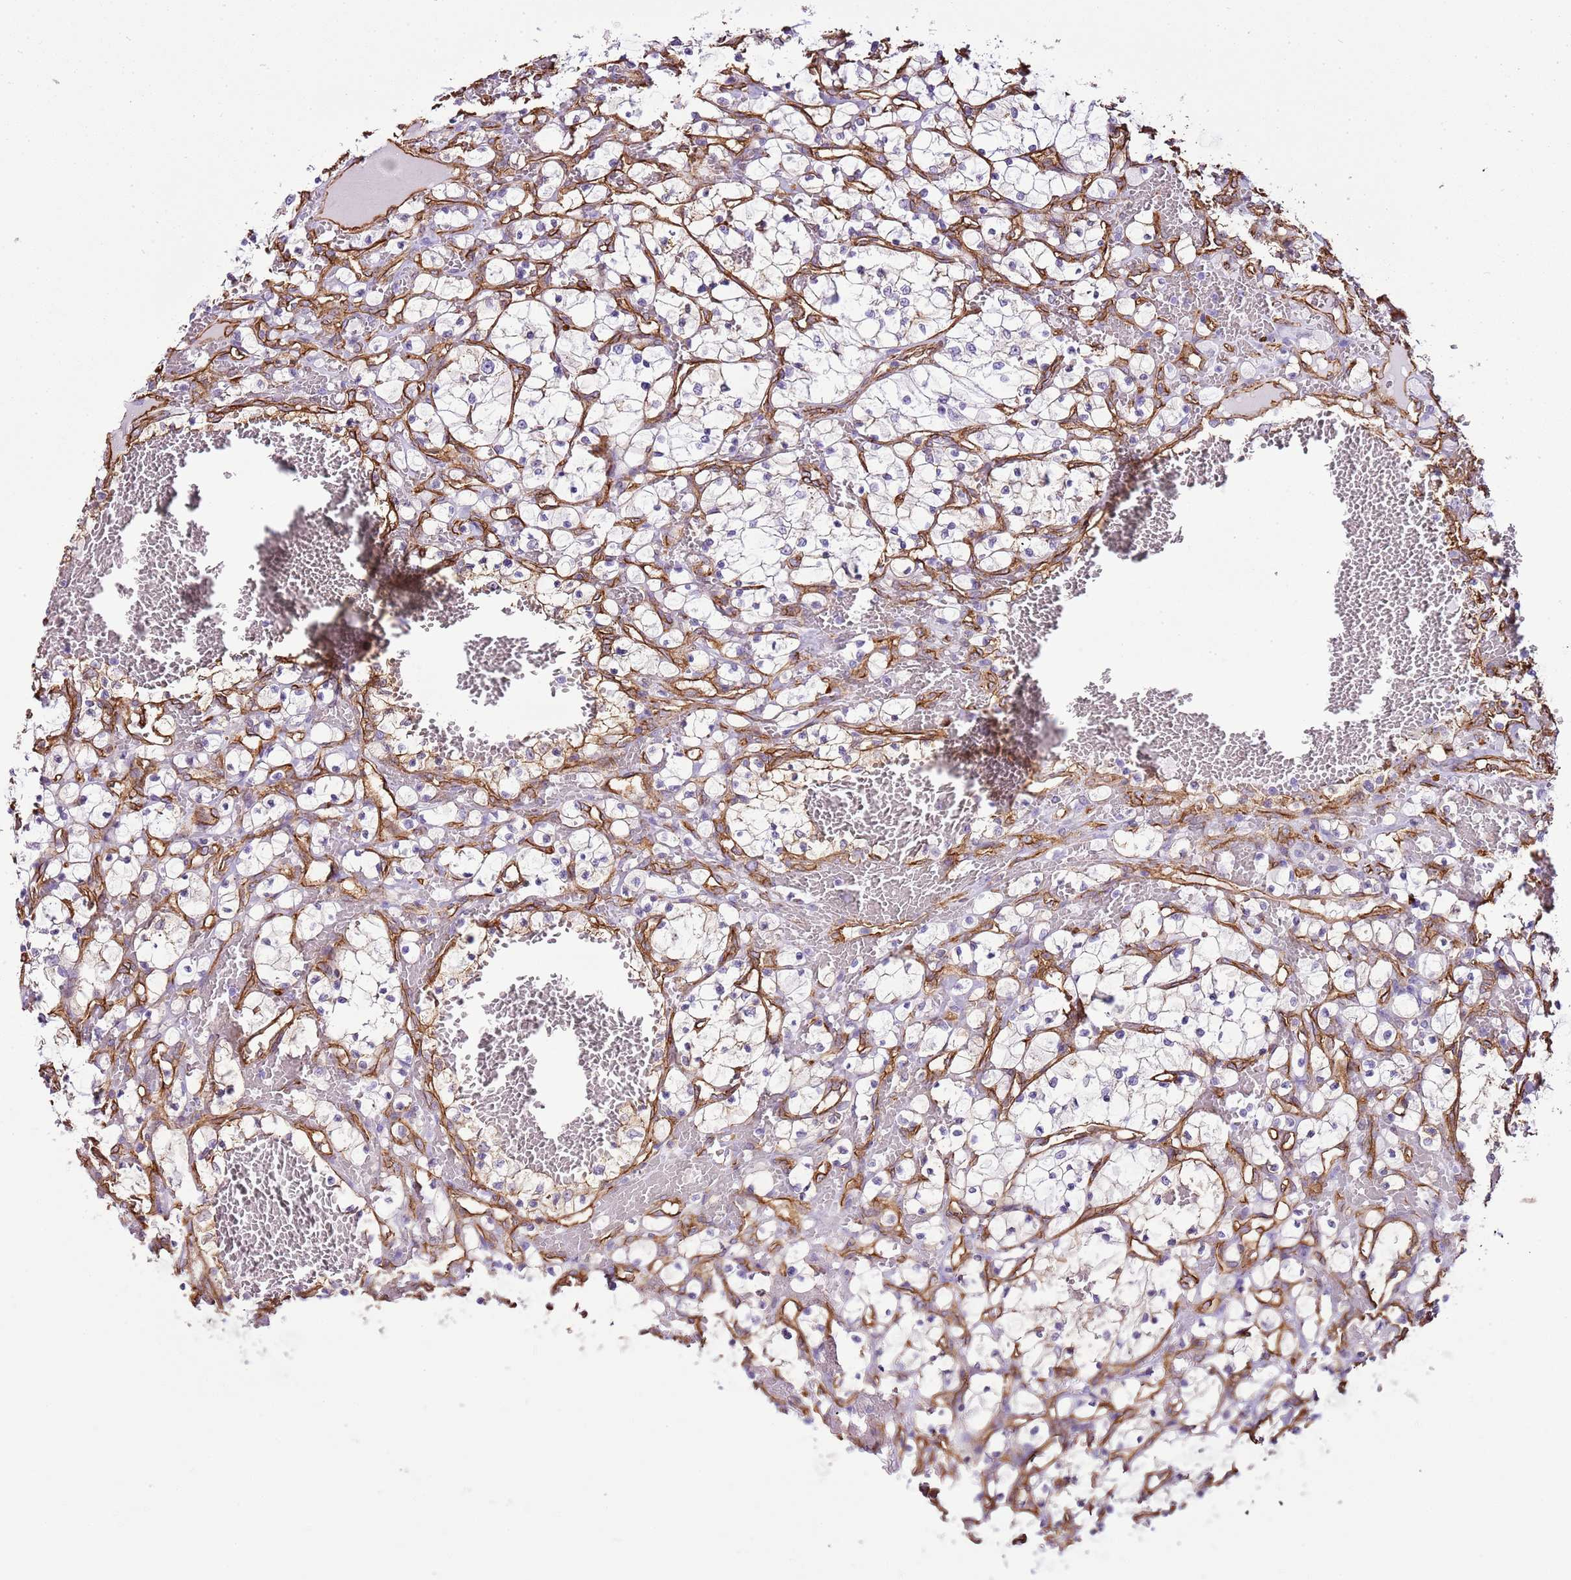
{"staining": {"intensity": "negative", "quantity": "none", "location": "none"}, "tissue": "renal cancer", "cell_type": "Tumor cells", "image_type": "cancer", "snomed": [{"axis": "morphology", "description": "Adenocarcinoma, NOS"}, {"axis": "topography", "description": "Kidney"}], "caption": "Immunohistochemistry of renal cancer exhibits no staining in tumor cells. (DAB IHC with hematoxylin counter stain).", "gene": "CTDSPL", "patient": {"sex": "female", "age": 69}}